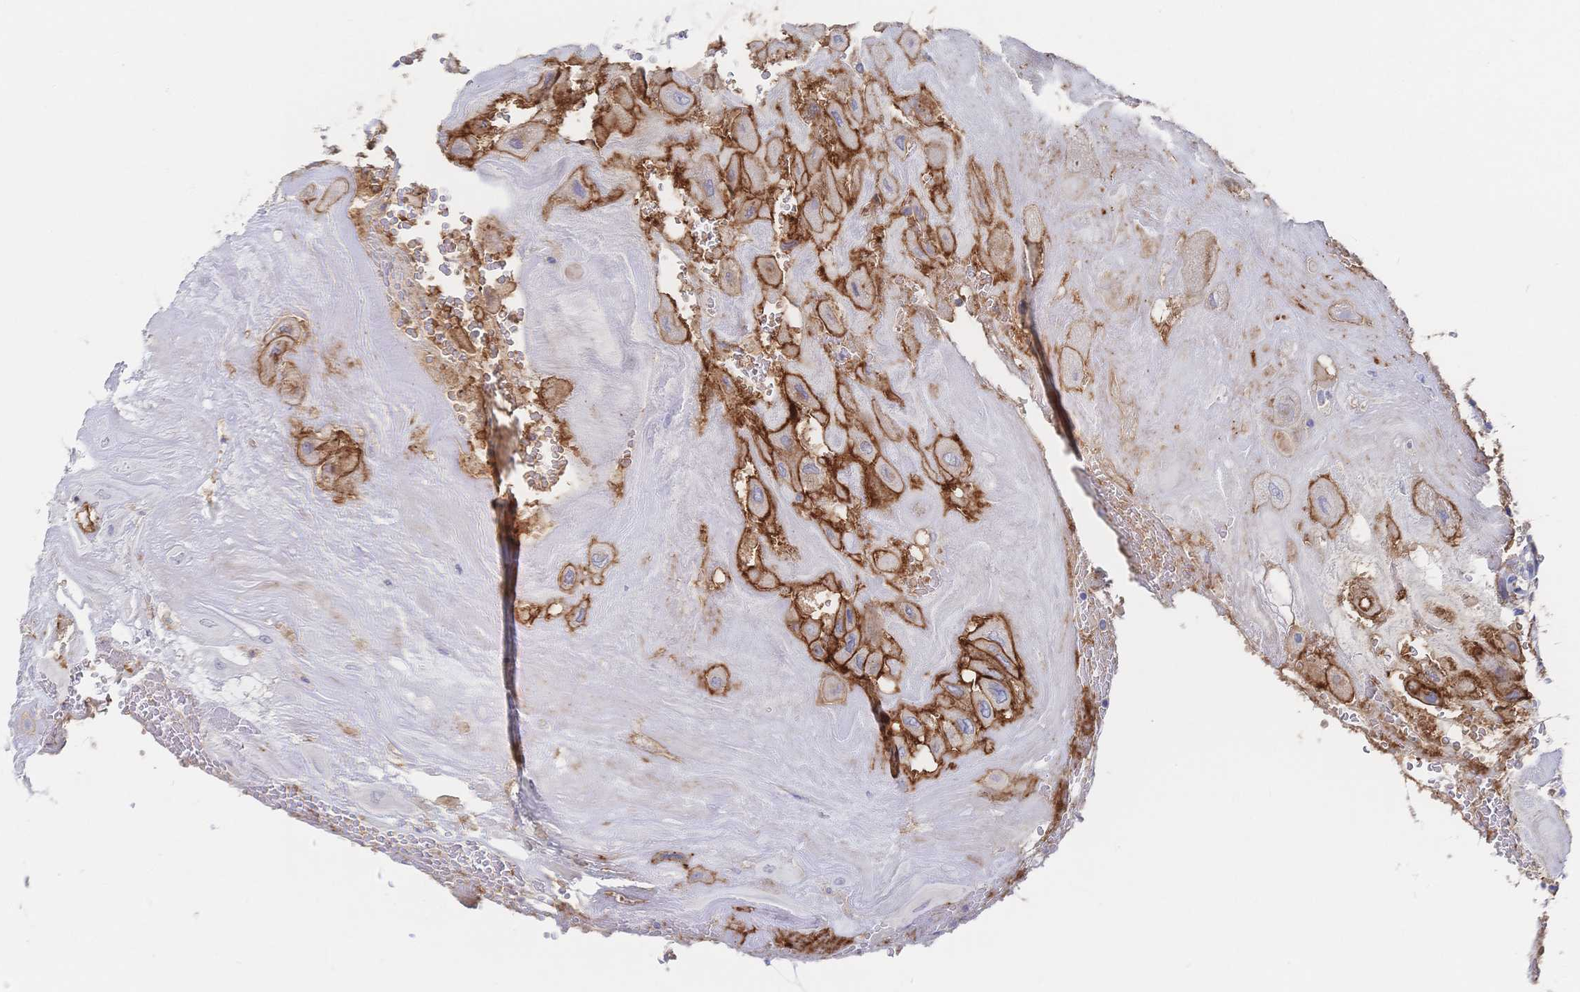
{"staining": {"intensity": "moderate", "quantity": "25%-75%", "location": "cytoplasmic/membranous"}, "tissue": "placenta", "cell_type": "Trophoblastic cells", "image_type": "normal", "snomed": [{"axis": "morphology", "description": "Normal tissue, NOS"}, {"axis": "topography", "description": "Placenta"}], "caption": "Moderate cytoplasmic/membranous expression is identified in approximately 25%-75% of trophoblastic cells in unremarkable placenta.", "gene": "F11R", "patient": {"sex": "female", "age": 32}}